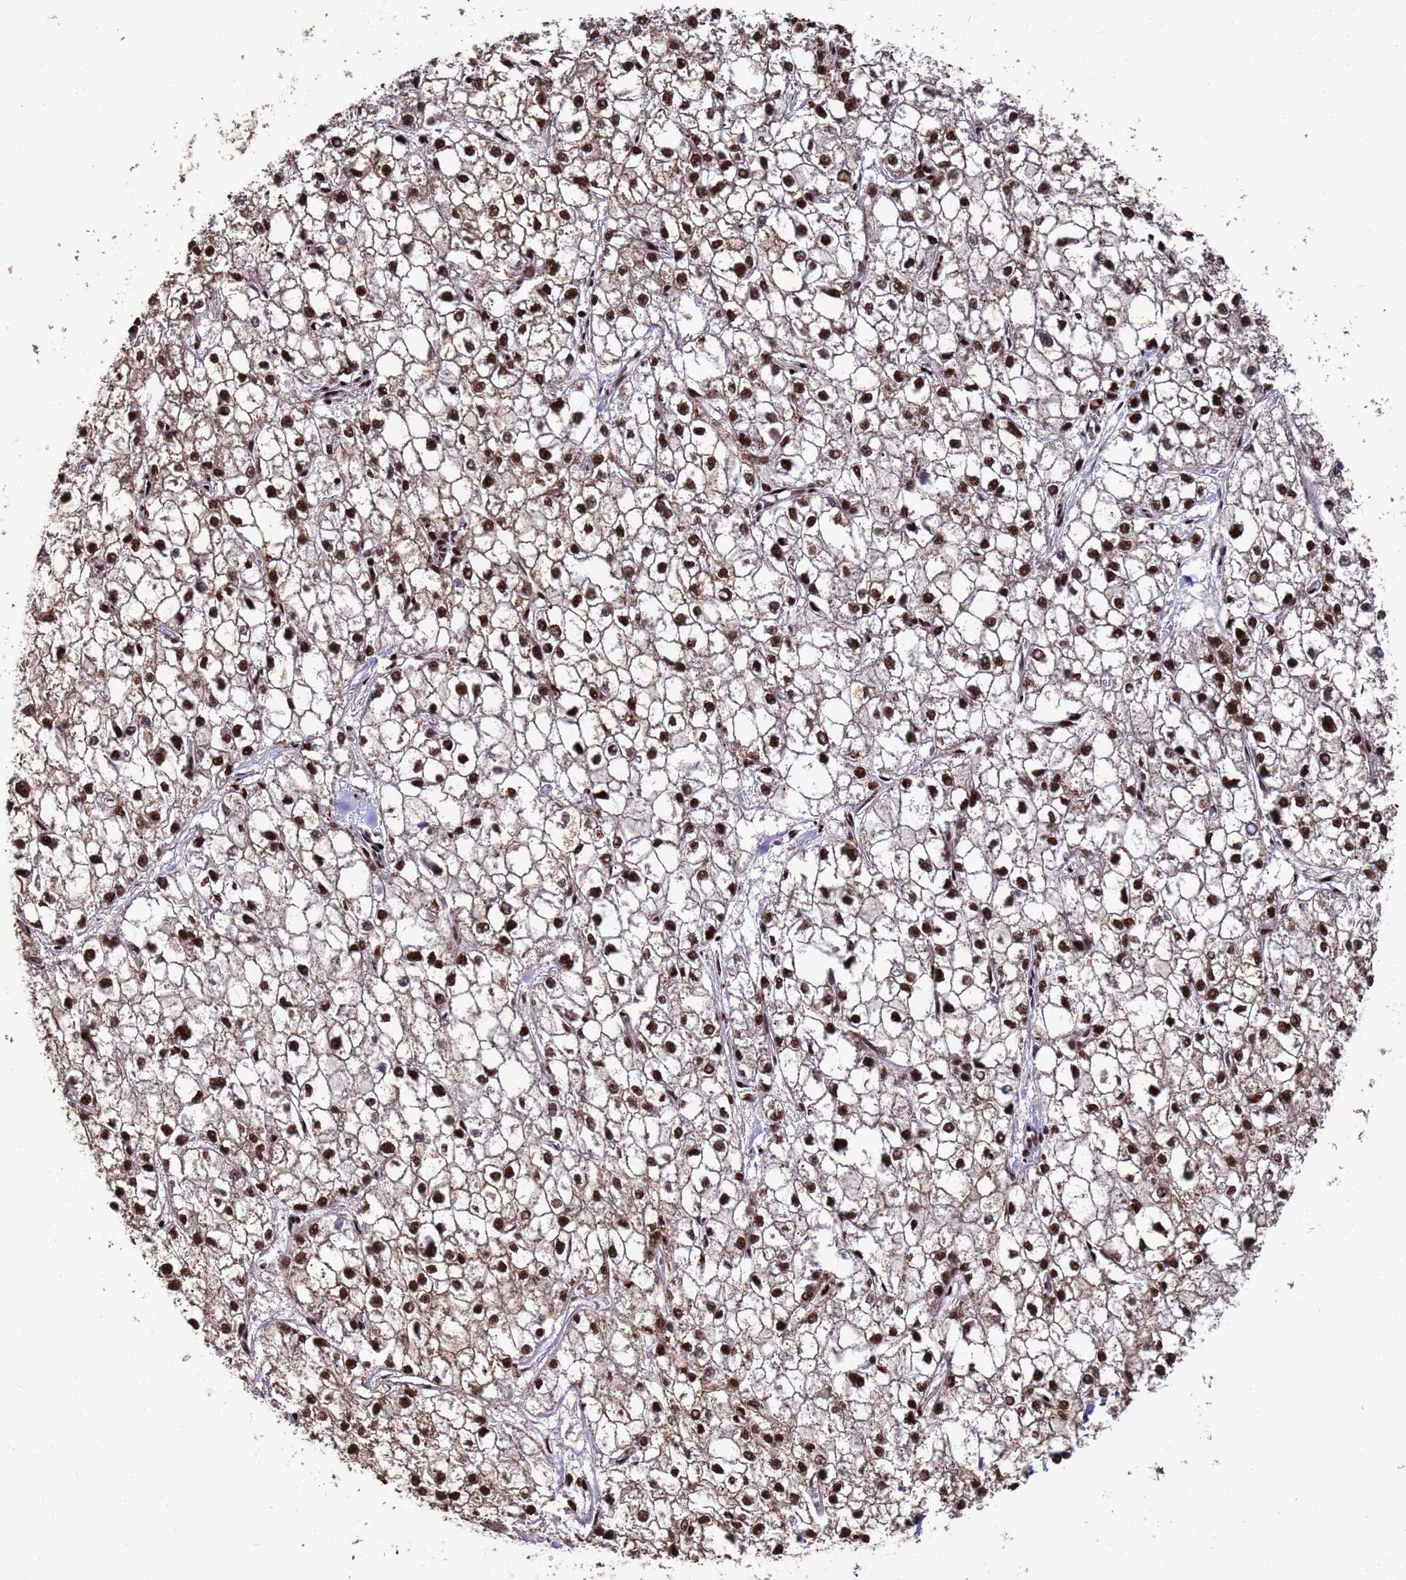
{"staining": {"intensity": "strong", "quantity": ">75%", "location": "nuclear"}, "tissue": "liver cancer", "cell_type": "Tumor cells", "image_type": "cancer", "snomed": [{"axis": "morphology", "description": "Carcinoma, Hepatocellular, NOS"}, {"axis": "topography", "description": "Liver"}], "caption": "DAB immunohistochemical staining of human liver cancer demonstrates strong nuclear protein positivity in about >75% of tumor cells.", "gene": "SF3B2", "patient": {"sex": "female", "age": 43}}